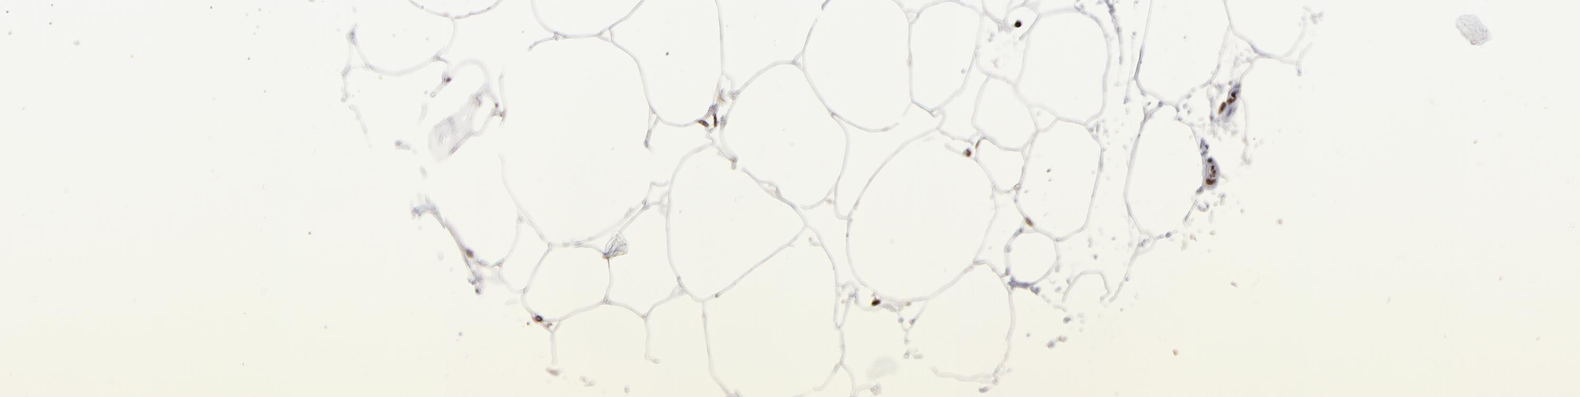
{"staining": {"intensity": "moderate", "quantity": ">75%", "location": "nuclear"}, "tissue": "adipose tissue", "cell_type": "Adipocytes", "image_type": "normal", "snomed": [{"axis": "morphology", "description": "Normal tissue, NOS"}, {"axis": "morphology", "description": "Duct carcinoma"}, {"axis": "topography", "description": "Breast"}, {"axis": "topography", "description": "Adipose tissue"}], "caption": "This image exhibits IHC staining of normal adipose tissue, with medium moderate nuclear expression in approximately >75% of adipocytes.", "gene": "CSDC2", "patient": {"sex": "female", "age": 37}}